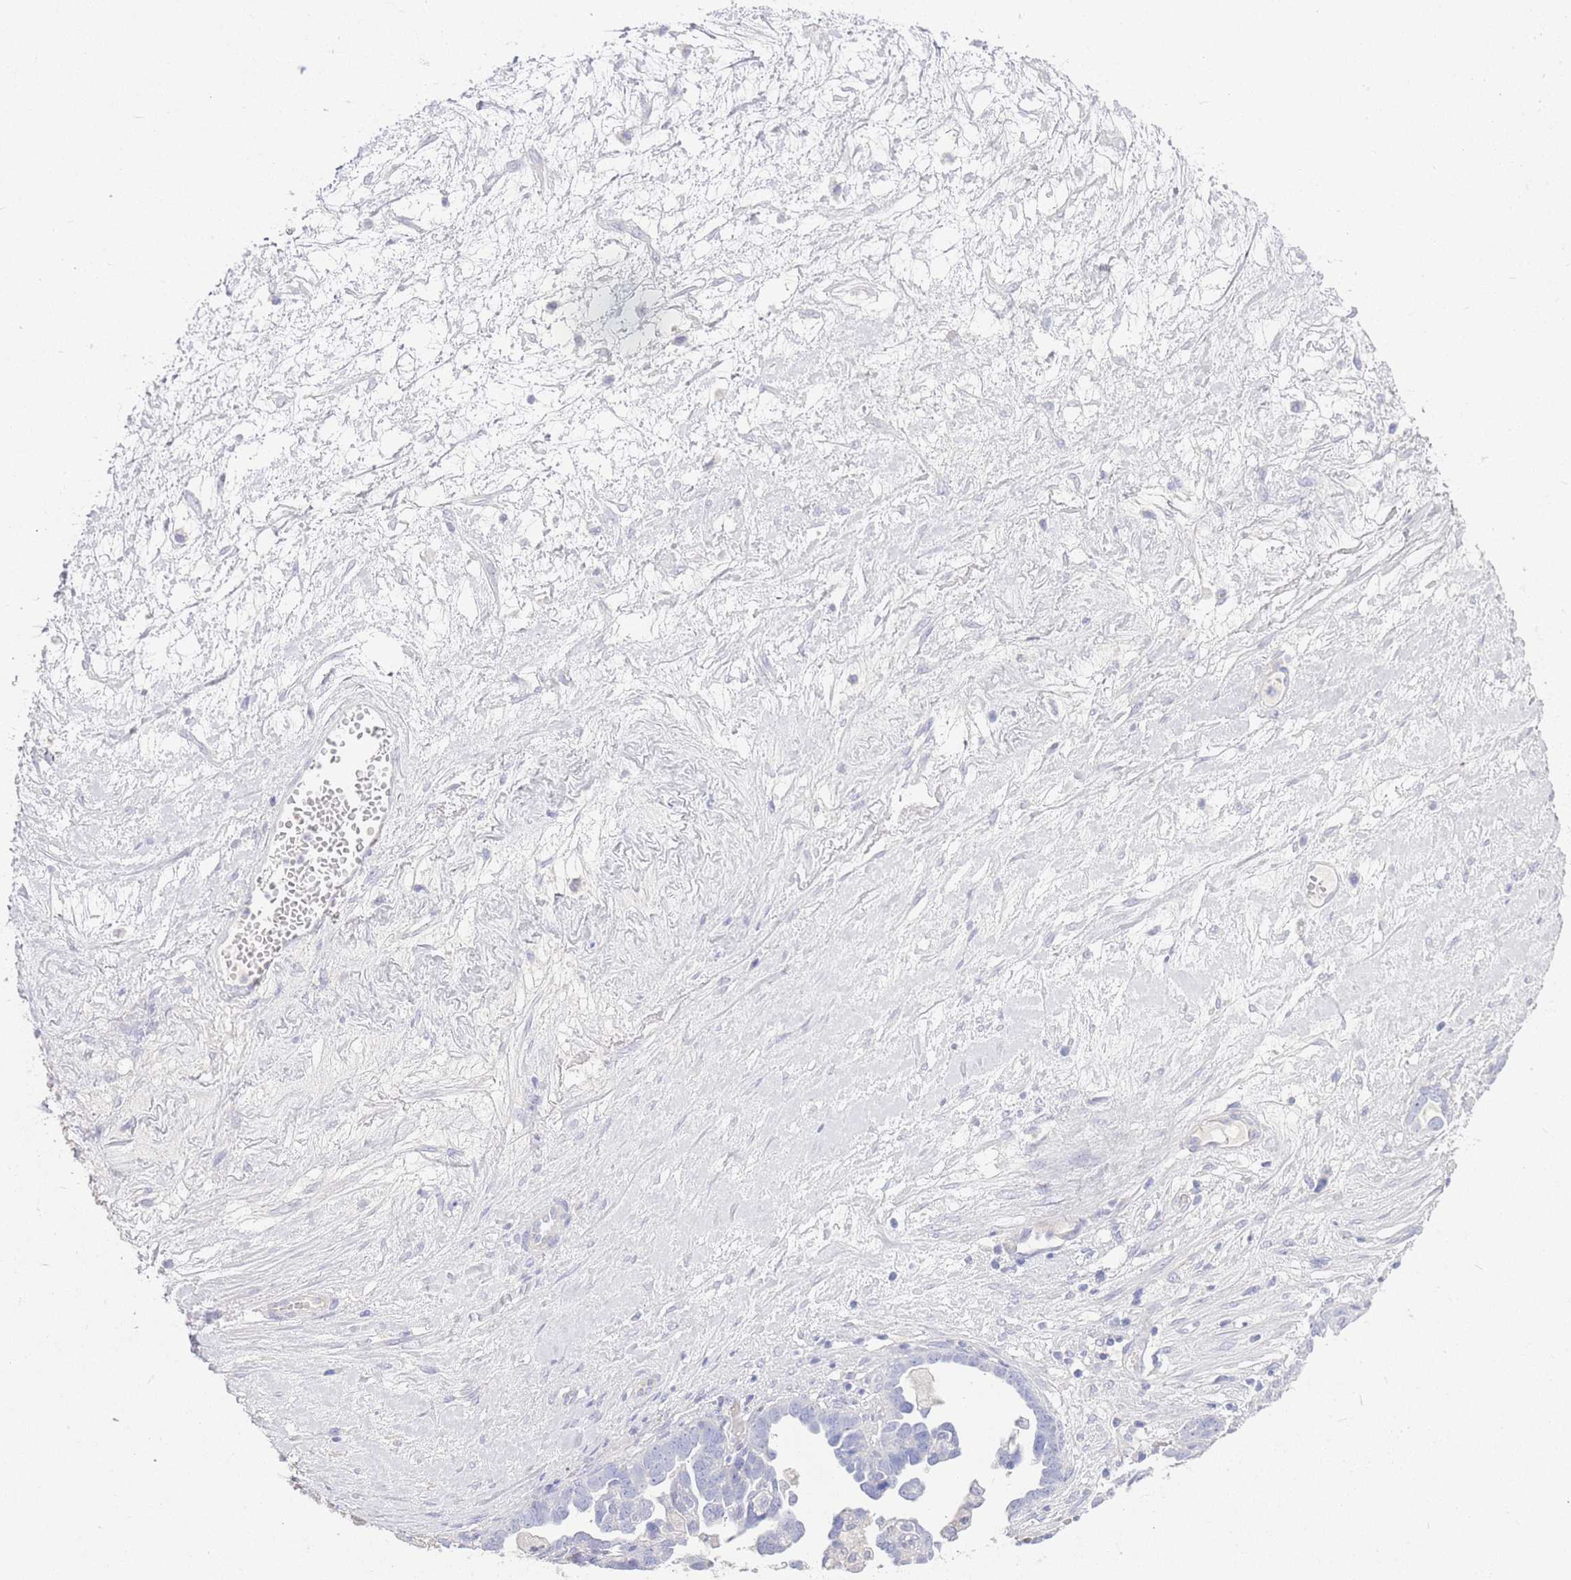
{"staining": {"intensity": "negative", "quantity": "none", "location": "none"}, "tissue": "ovarian cancer", "cell_type": "Tumor cells", "image_type": "cancer", "snomed": [{"axis": "morphology", "description": "Cystadenocarcinoma, serous, NOS"}, {"axis": "topography", "description": "Ovary"}], "caption": "A high-resolution photomicrograph shows IHC staining of ovarian cancer (serous cystadenocarcinoma), which displays no significant staining in tumor cells.", "gene": "LRRC37A", "patient": {"sex": "female", "age": 54}}